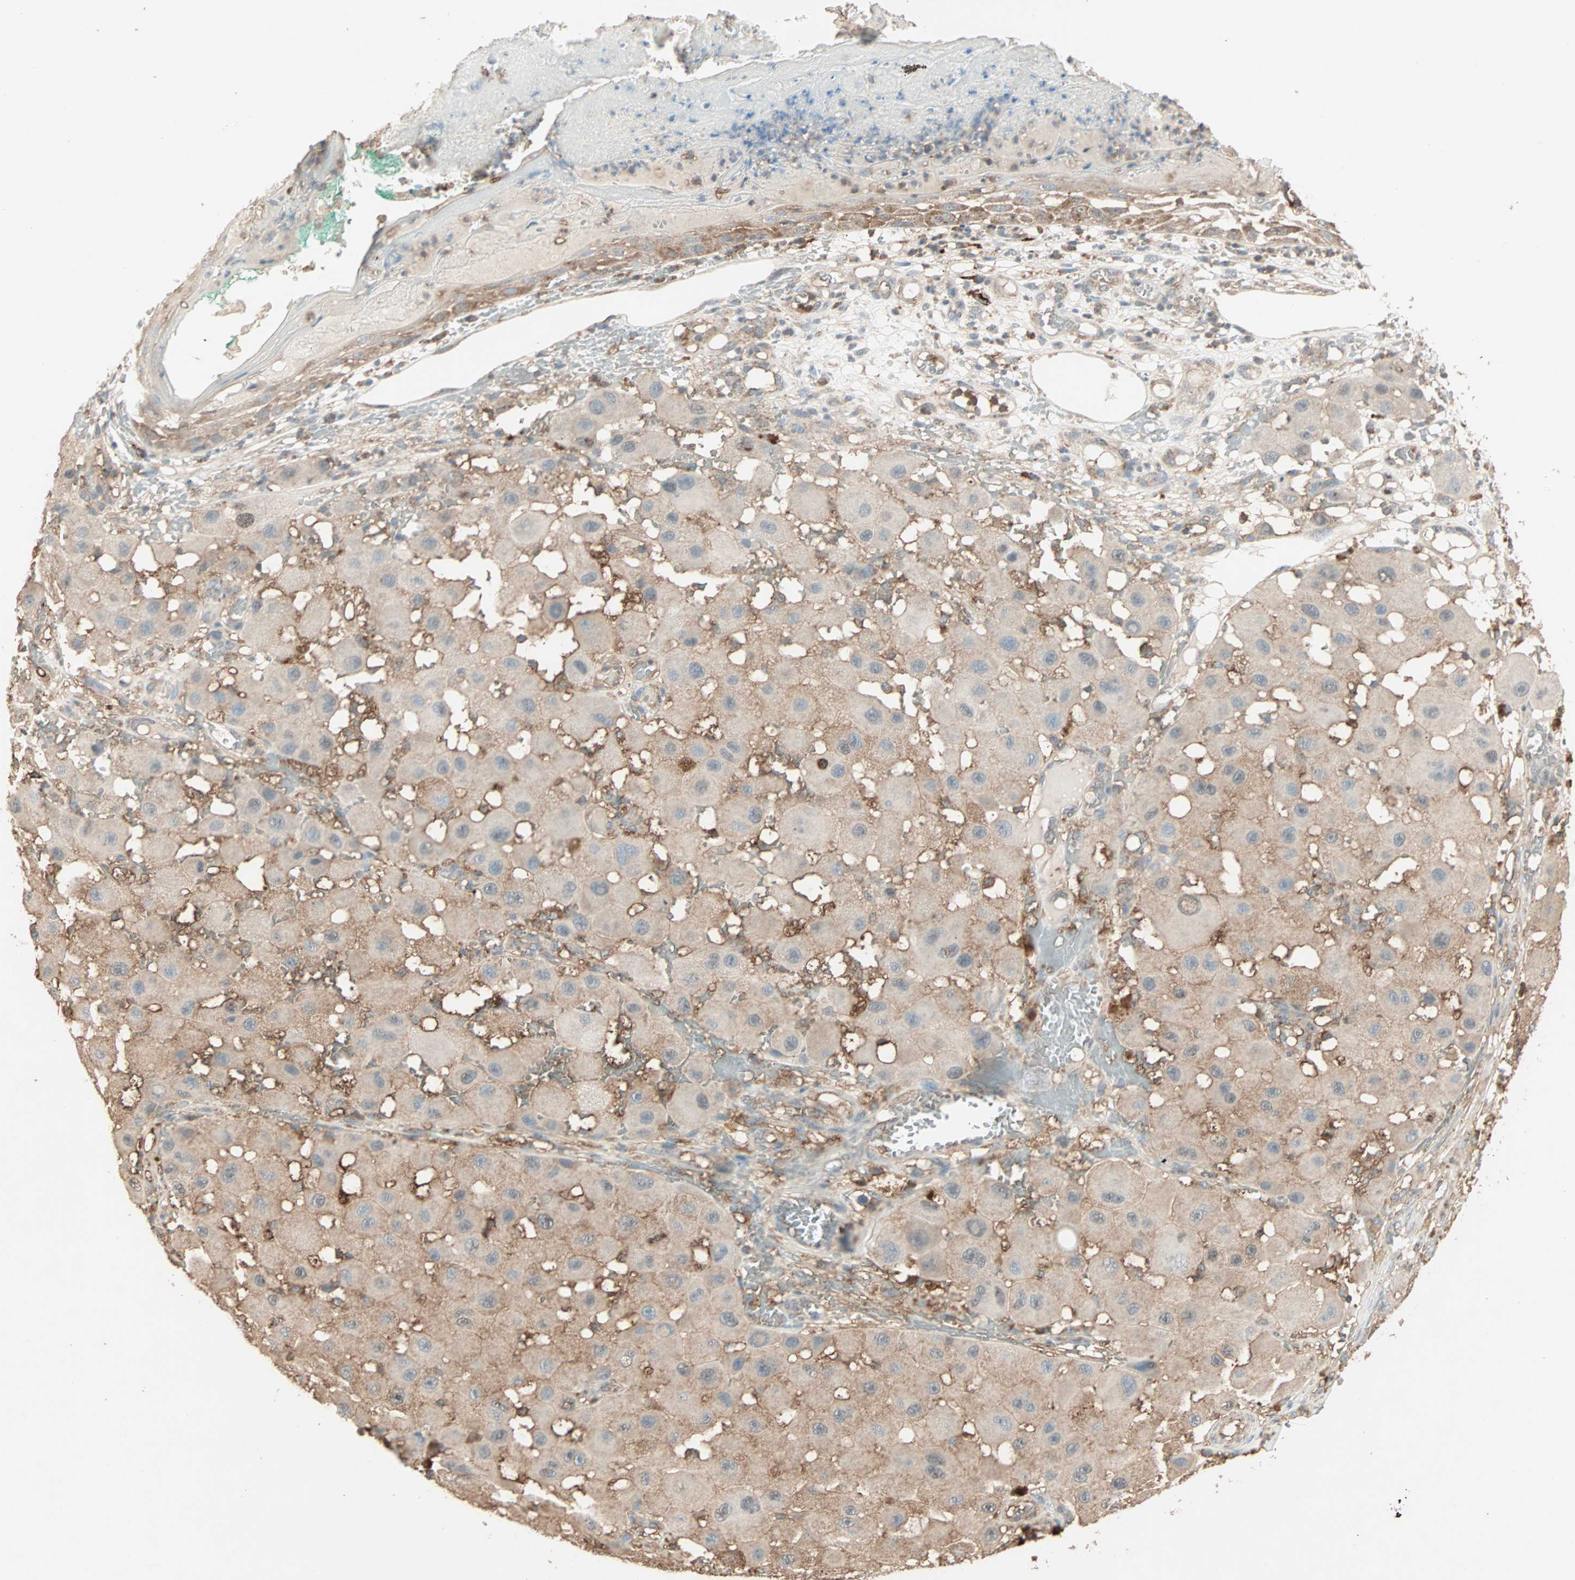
{"staining": {"intensity": "moderate", "quantity": ">75%", "location": "cytoplasmic/membranous"}, "tissue": "melanoma", "cell_type": "Tumor cells", "image_type": "cancer", "snomed": [{"axis": "morphology", "description": "Malignant melanoma, NOS"}, {"axis": "topography", "description": "Skin"}], "caption": "About >75% of tumor cells in human melanoma exhibit moderate cytoplasmic/membranous protein staining as visualized by brown immunohistochemical staining.", "gene": "MMP3", "patient": {"sex": "female", "age": 81}}